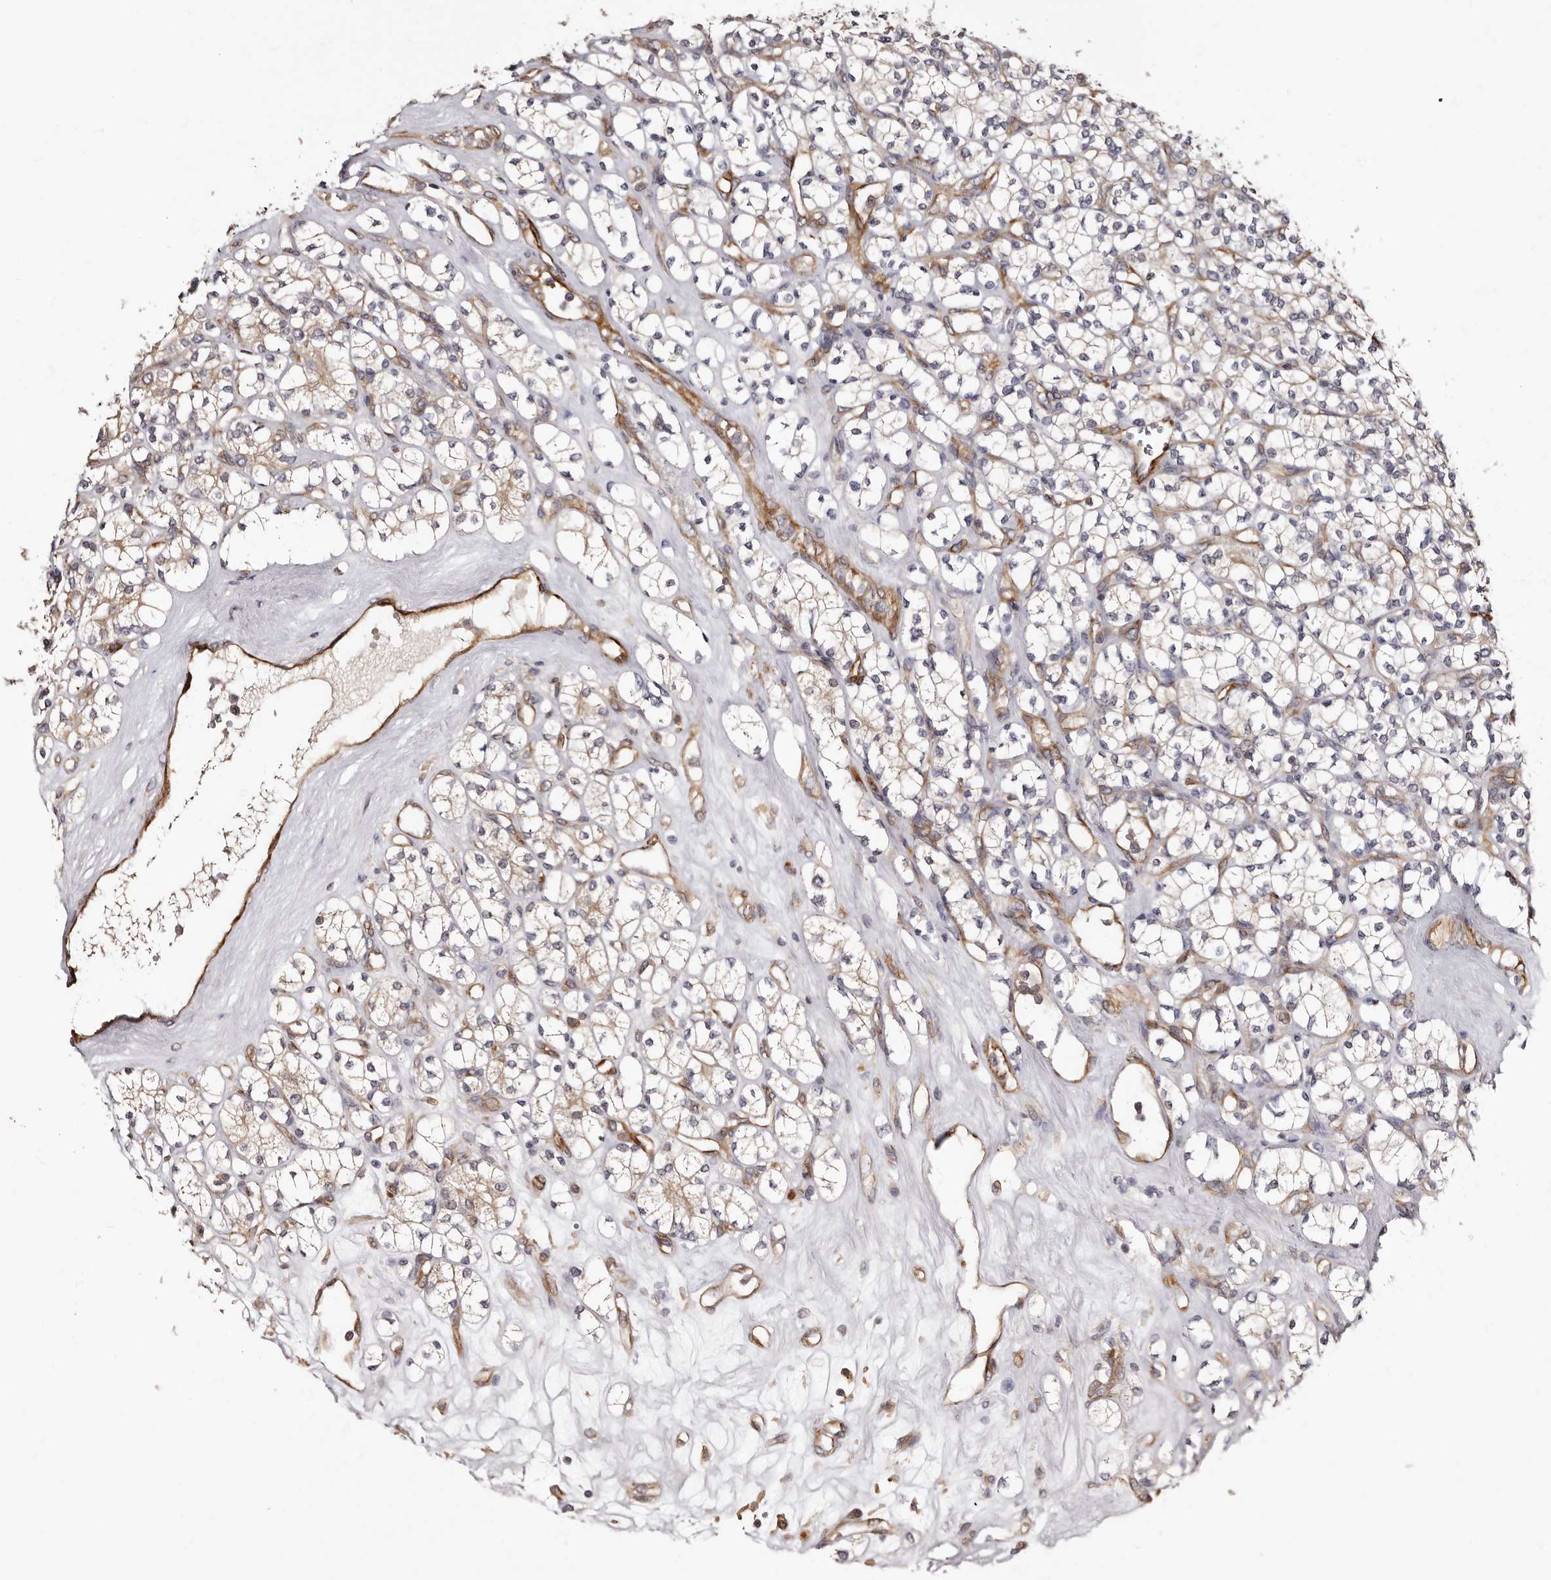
{"staining": {"intensity": "negative", "quantity": "none", "location": "none"}, "tissue": "renal cancer", "cell_type": "Tumor cells", "image_type": "cancer", "snomed": [{"axis": "morphology", "description": "Adenocarcinoma, NOS"}, {"axis": "topography", "description": "Kidney"}], "caption": "High power microscopy micrograph of an immunohistochemistry histopathology image of renal cancer, revealing no significant expression in tumor cells.", "gene": "TBC1D22B", "patient": {"sex": "male", "age": 77}}